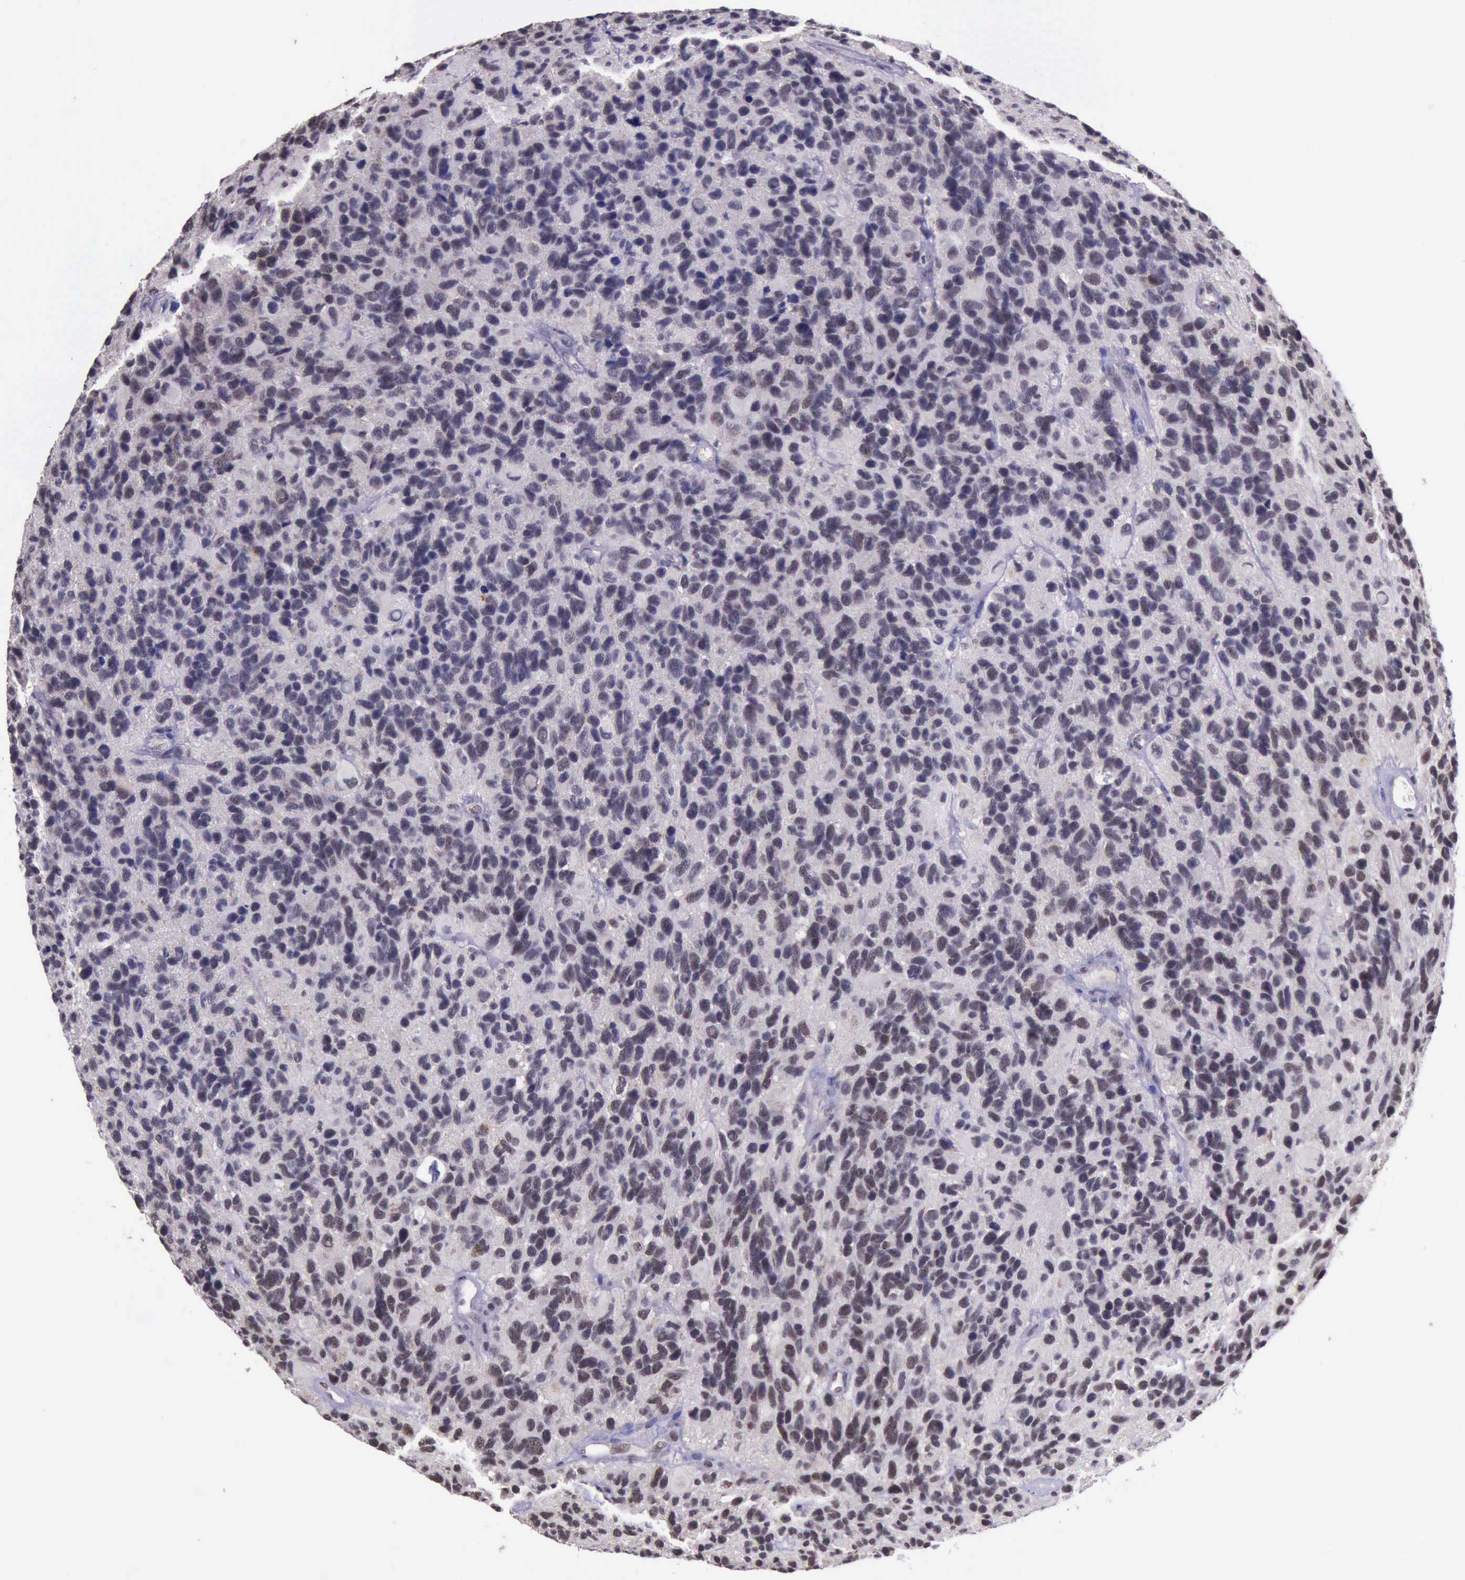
{"staining": {"intensity": "moderate", "quantity": ">75%", "location": "nuclear"}, "tissue": "glioma", "cell_type": "Tumor cells", "image_type": "cancer", "snomed": [{"axis": "morphology", "description": "Glioma, malignant, High grade"}, {"axis": "topography", "description": "Brain"}], "caption": "Malignant high-grade glioma stained for a protein (brown) displays moderate nuclear positive expression in approximately >75% of tumor cells.", "gene": "PRPF39", "patient": {"sex": "male", "age": 77}}